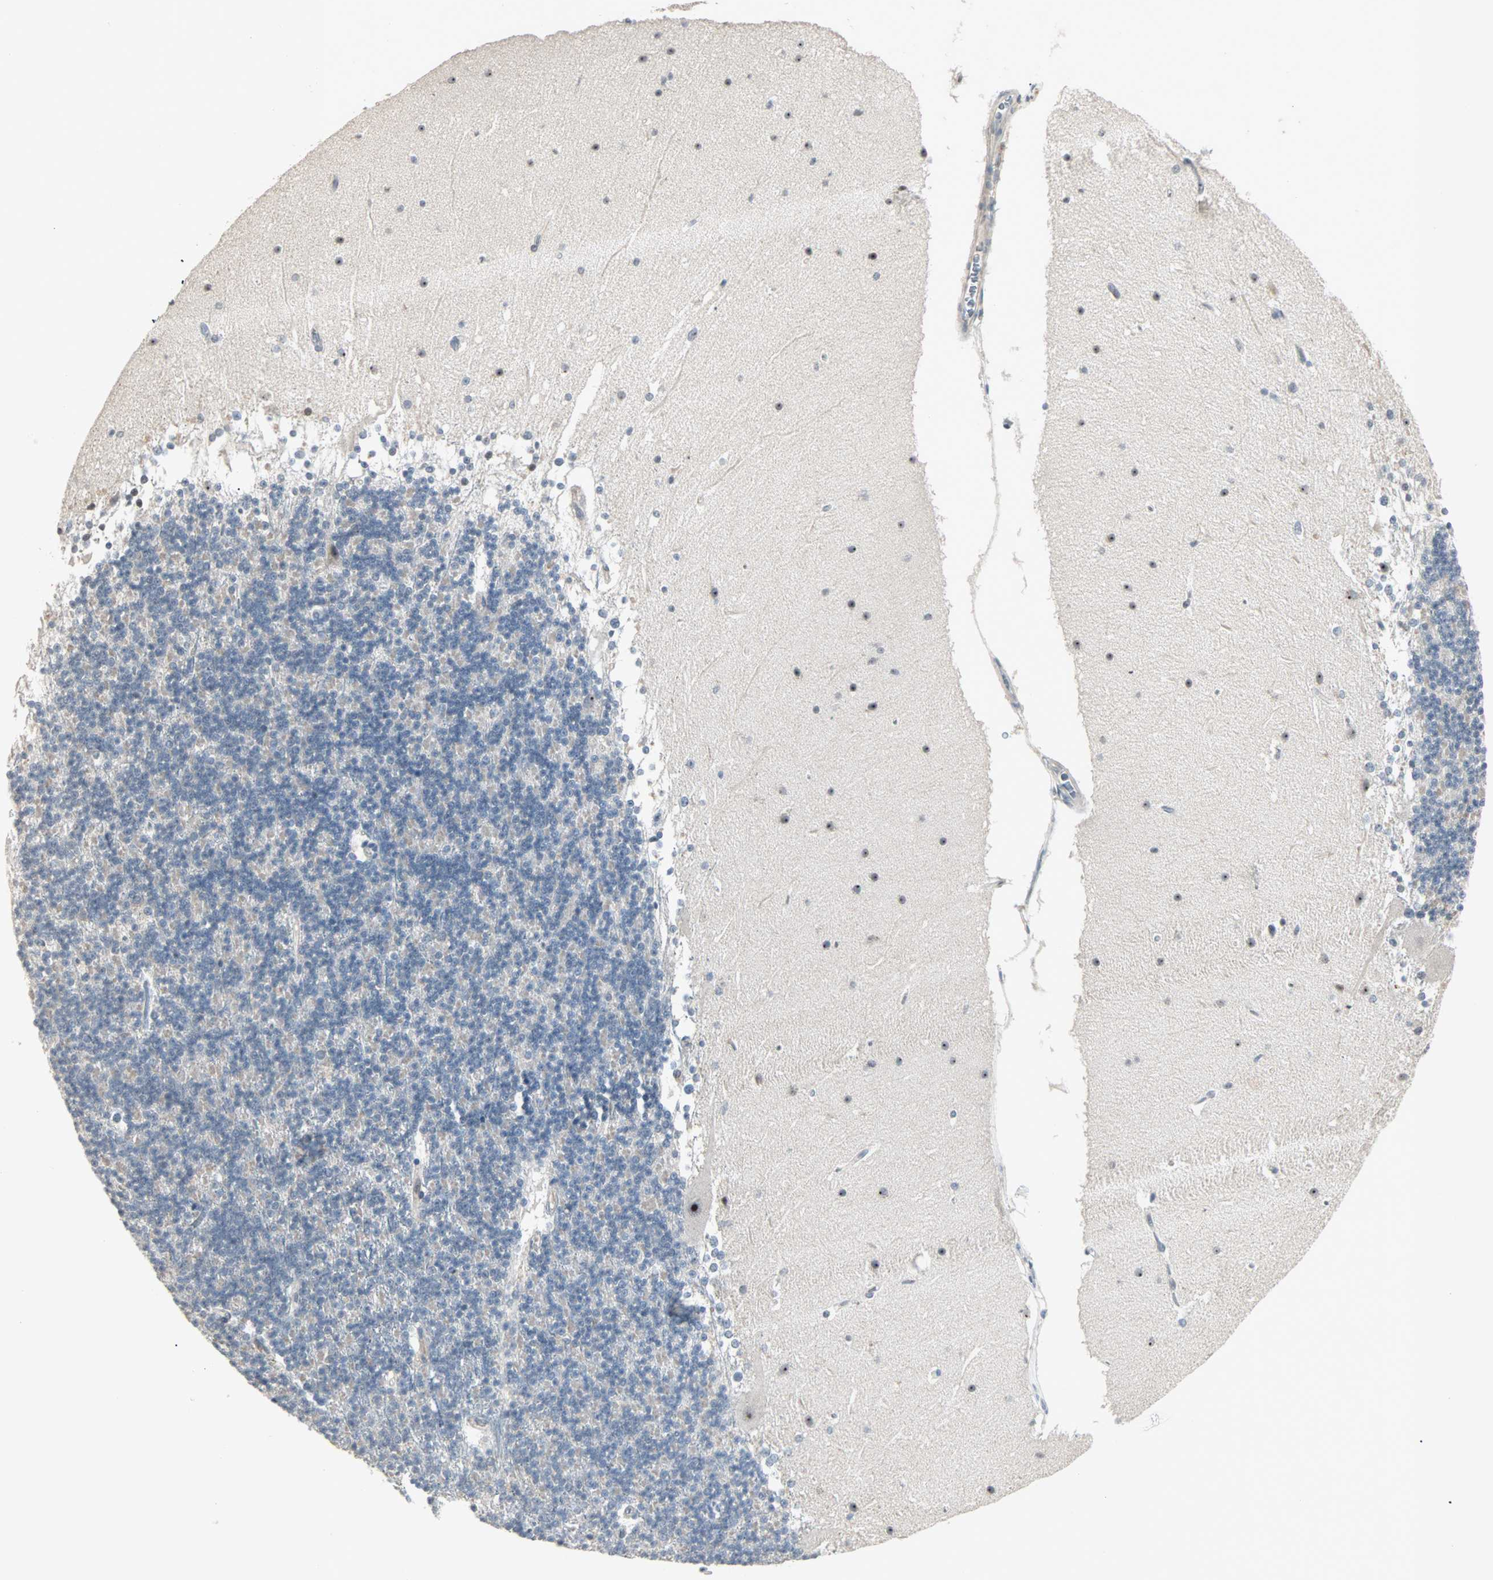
{"staining": {"intensity": "negative", "quantity": "none", "location": "none"}, "tissue": "cerebellum", "cell_type": "Cells in granular layer", "image_type": "normal", "snomed": [{"axis": "morphology", "description": "Normal tissue, NOS"}, {"axis": "topography", "description": "Cerebellum"}], "caption": "The histopathology image displays no significant expression in cells in granular layer of cerebellum.", "gene": "KDM4A", "patient": {"sex": "female", "age": 19}}